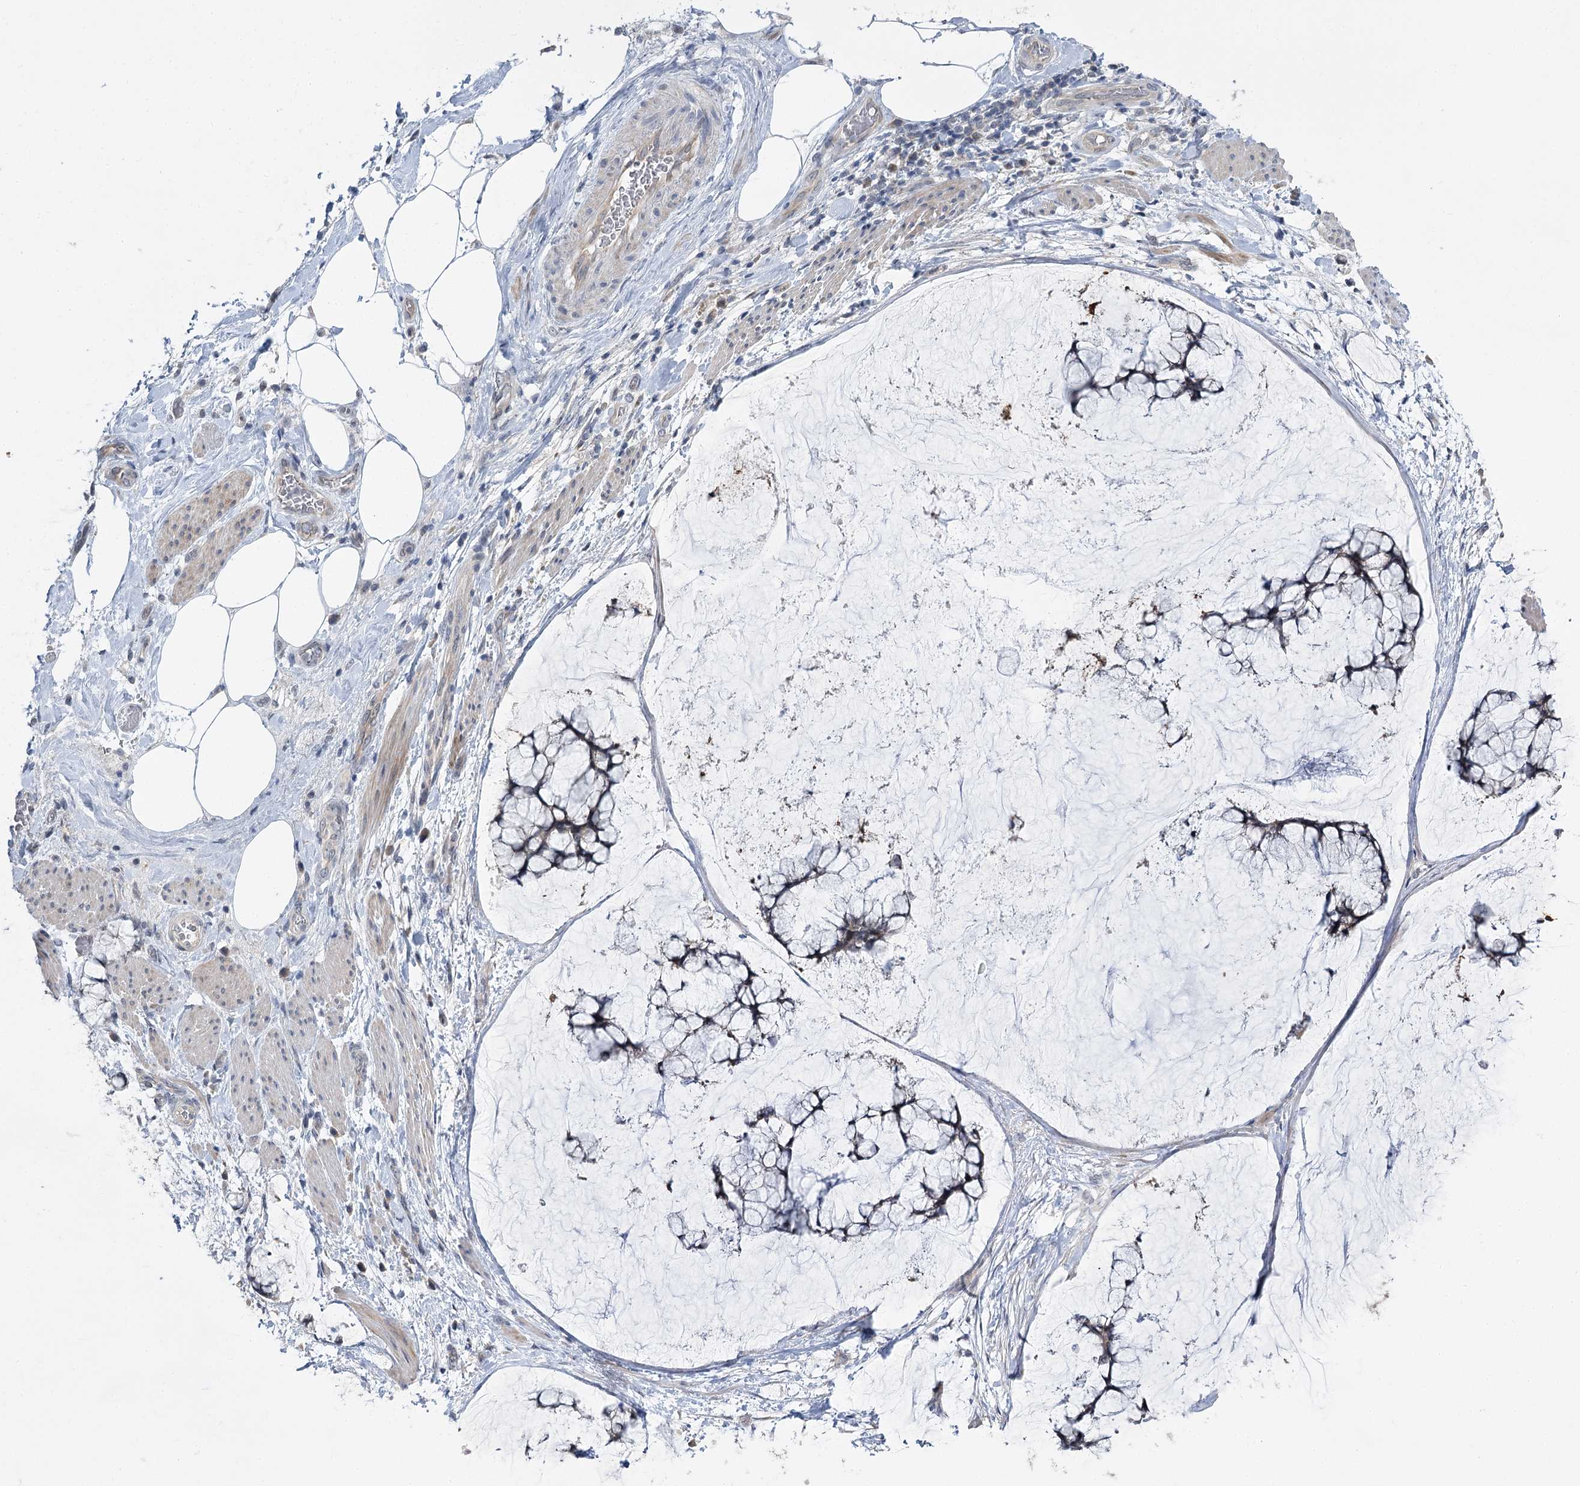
{"staining": {"intensity": "weak", "quantity": "<25%", "location": "cytoplasmic/membranous"}, "tissue": "ovarian cancer", "cell_type": "Tumor cells", "image_type": "cancer", "snomed": [{"axis": "morphology", "description": "Cystadenocarcinoma, mucinous, NOS"}, {"axis": "topography", "description": "Ovary"}], "caption": "The micrograph exhibits no staining of tumor cells in mucinous cystadenocarcinoma (ovarian). (DAB immunohistochemistry, high magnification).", "gene": "PHYHIPL", "patient": {"sex": "female", "age": 42}}